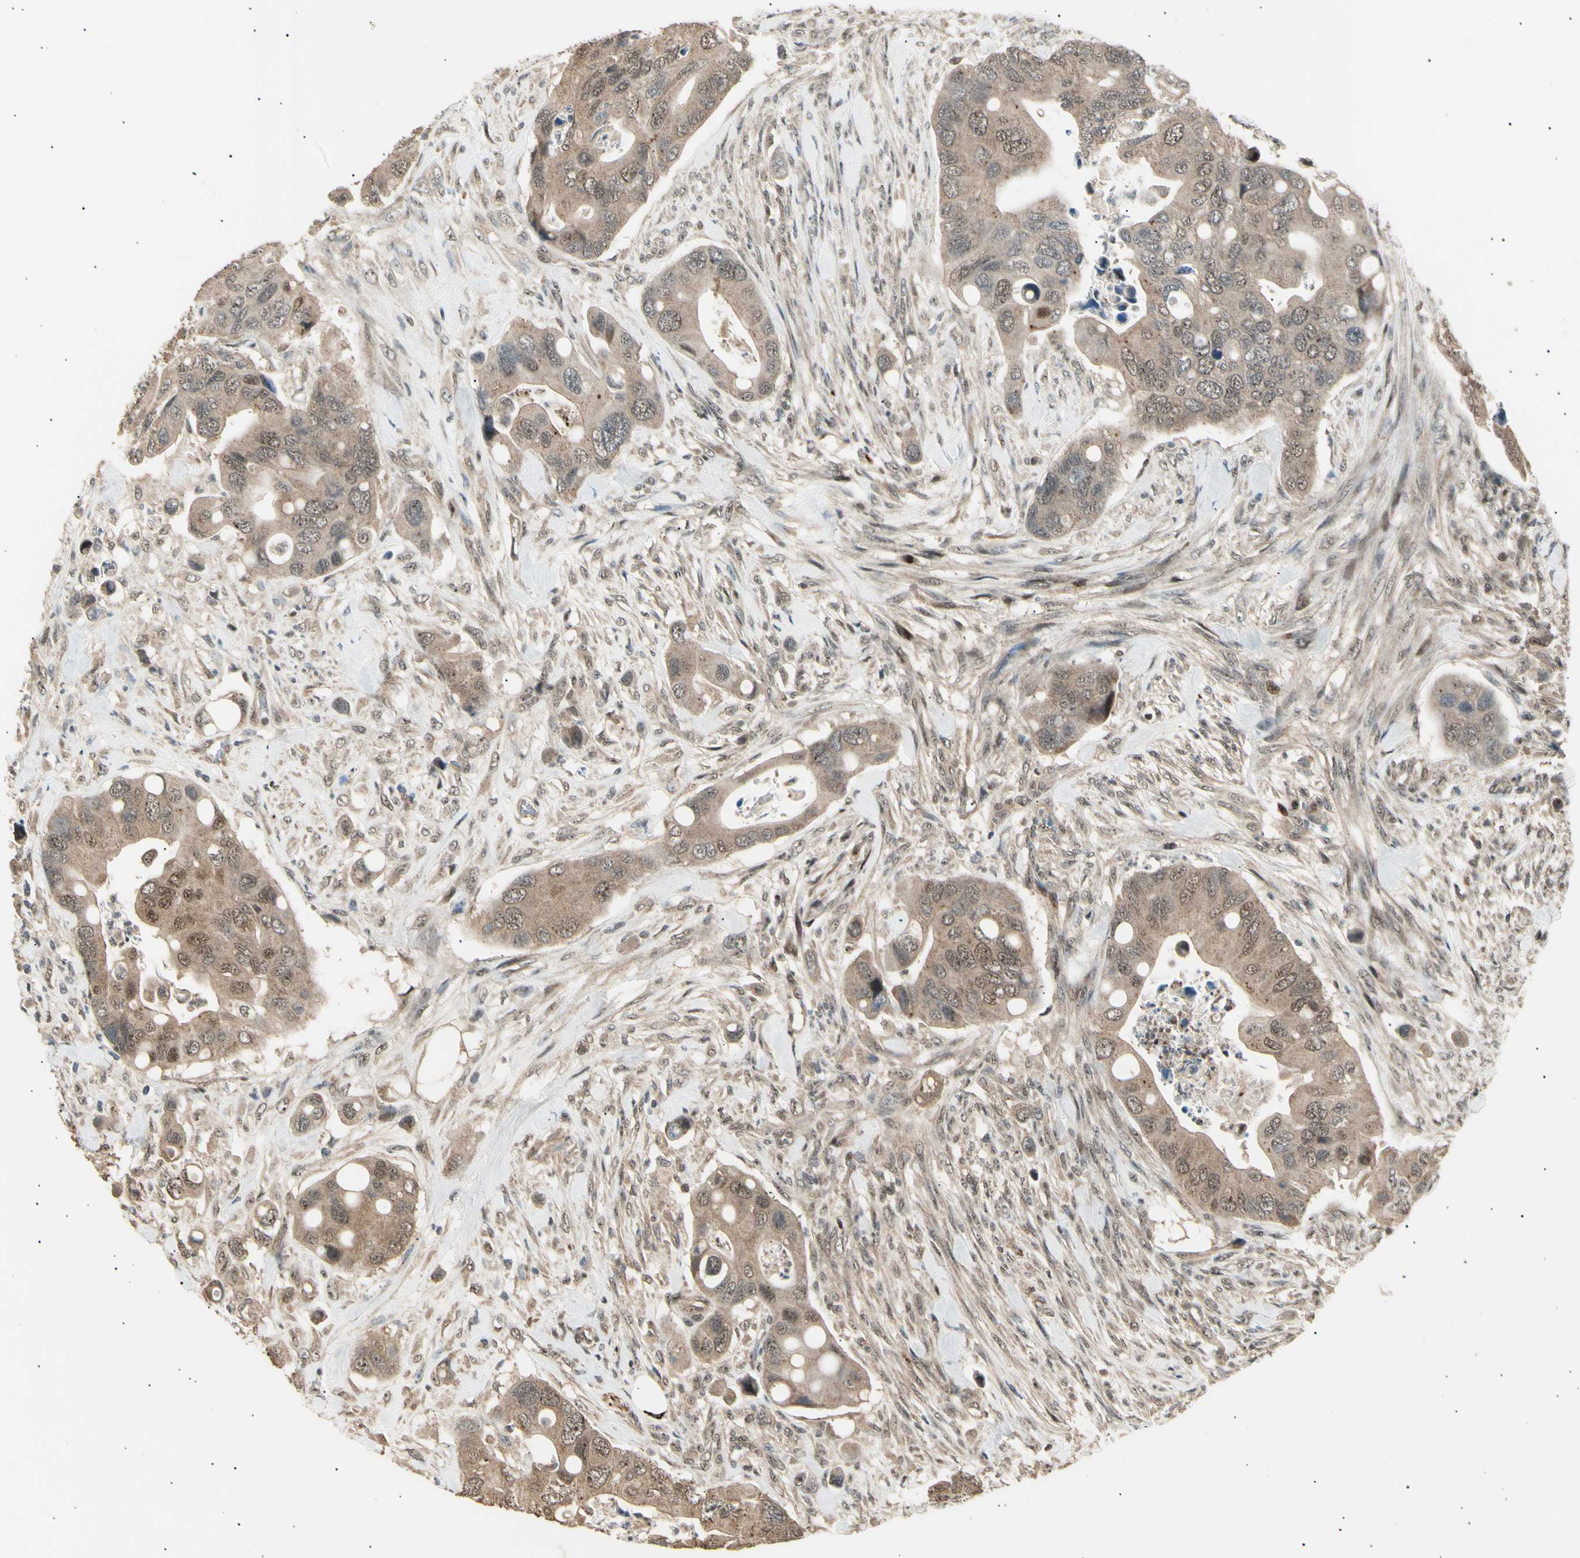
{"staining": {"intensity": "weak", "quantity": ">75%", "location": "cytoplasmic/membranous,nuclear"}, "tissue": "colorectal cancer", "cell_type": "Tumor cells", "image_type": "cancer", "snomed": [{"axis": "morphology", "description": "Adenocarcinoma, NOS"}, {"axis": "topography", "description": "Rectum"}], "caption": "High-power microscopy captured an immunohistochemistry (IHC) histopathology image of adenocarcinoma (colorectal), revealing weak cytoplasmic/membranous and nuclear positivity in about >75% of tumor cells.", "gene": "NUAK2", "patient": {"sex": "female", "age": 57}}